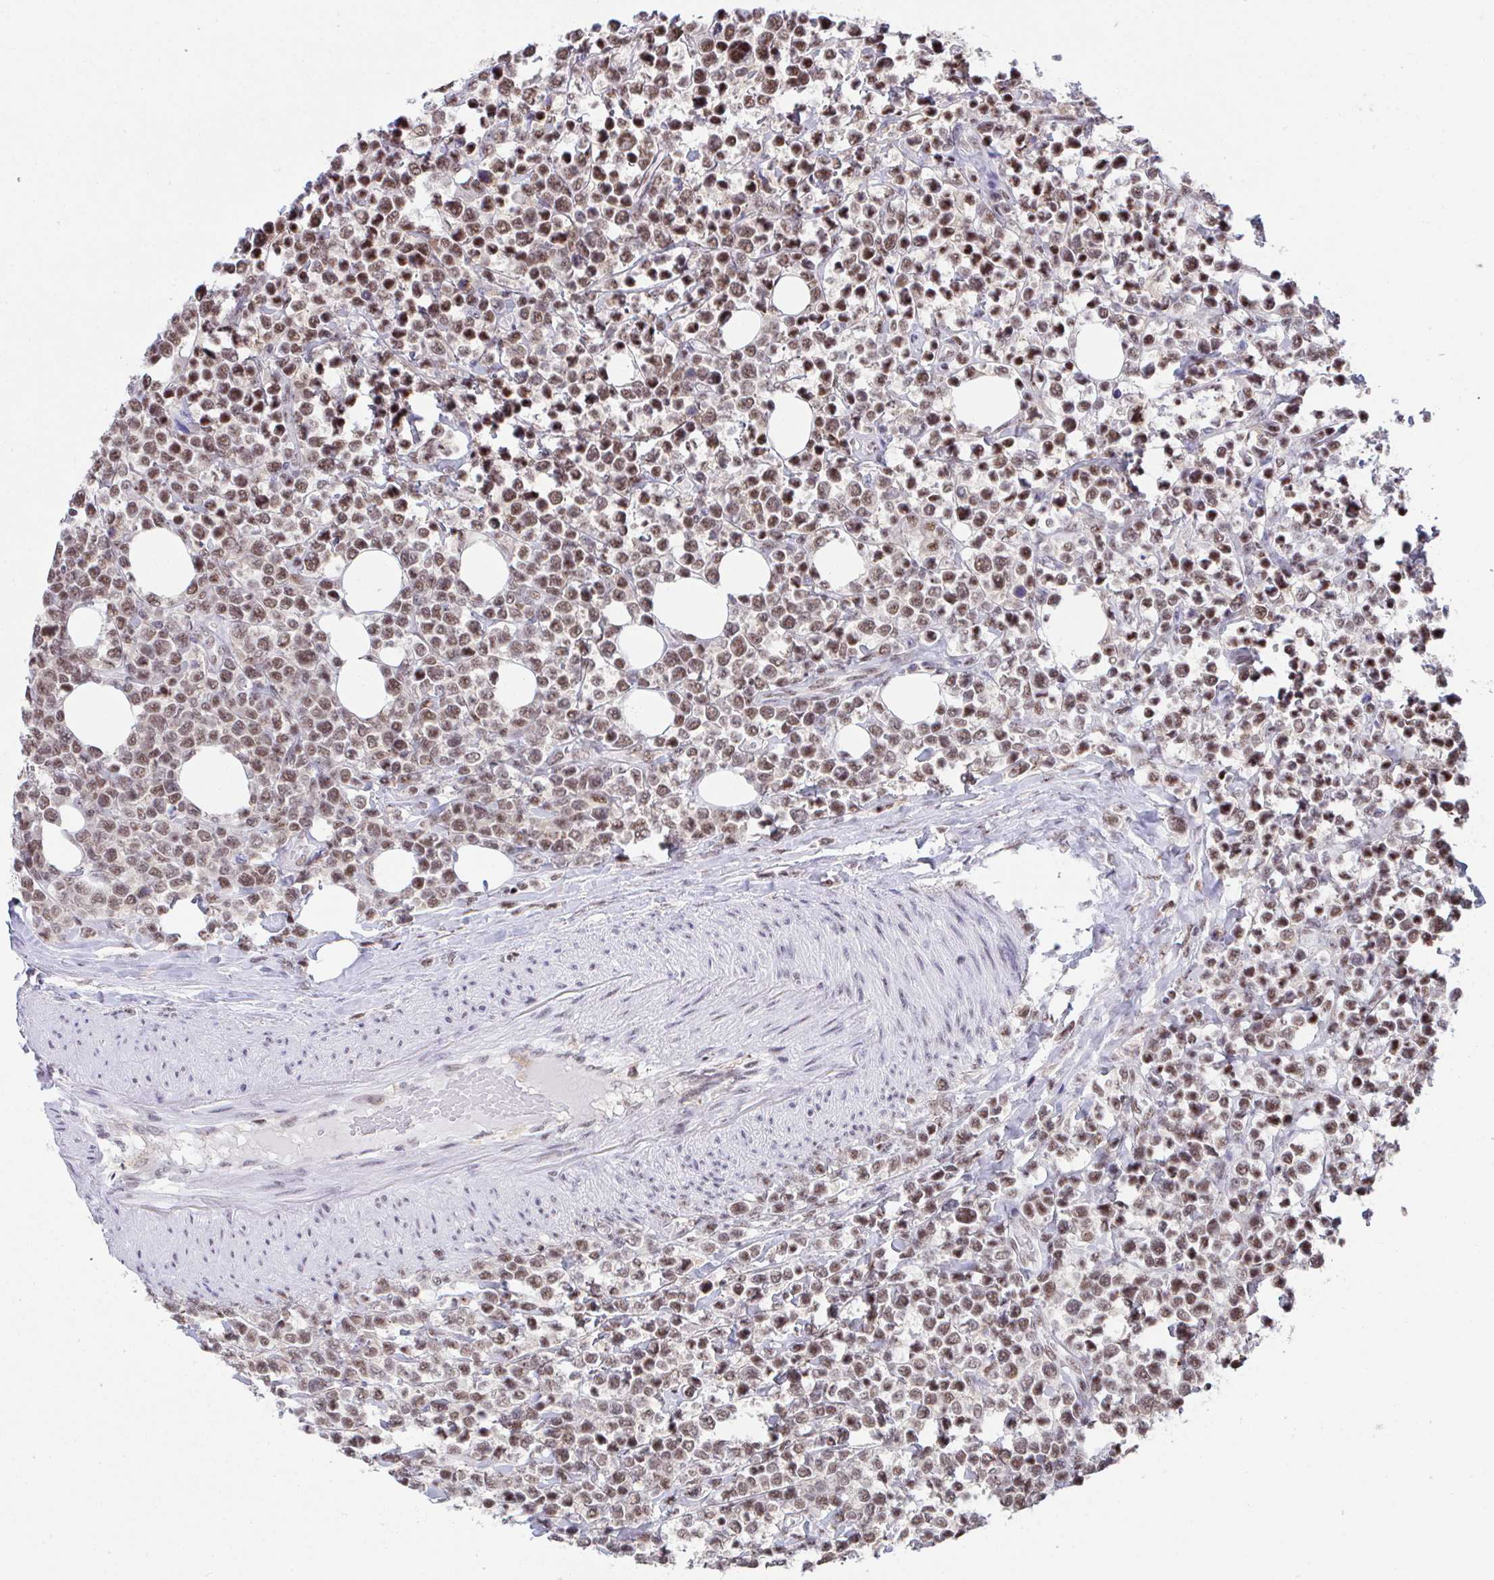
{"staining": {"intensity": "moderate", "quantity": ">75%", "location": "nuclear"}, "tissue": "lymphoma", "cell_type": "Tumor cells", "image_type": "cancer", "snomed": [{"axis": "morphology", "description": "Malignant lymphoma, non-Hodgkin's type, Low grade"}, {"axis": "topography", "description": "Lymph node"}], "caption": "Malignant lymphoma, non-Hodgkin's type (low-grade) stained with IHC displays moderate nuclear expression in about >75% of tumor cells.", "gene": "OR6K3", "patient": {"sex": "male", "age": 60}}